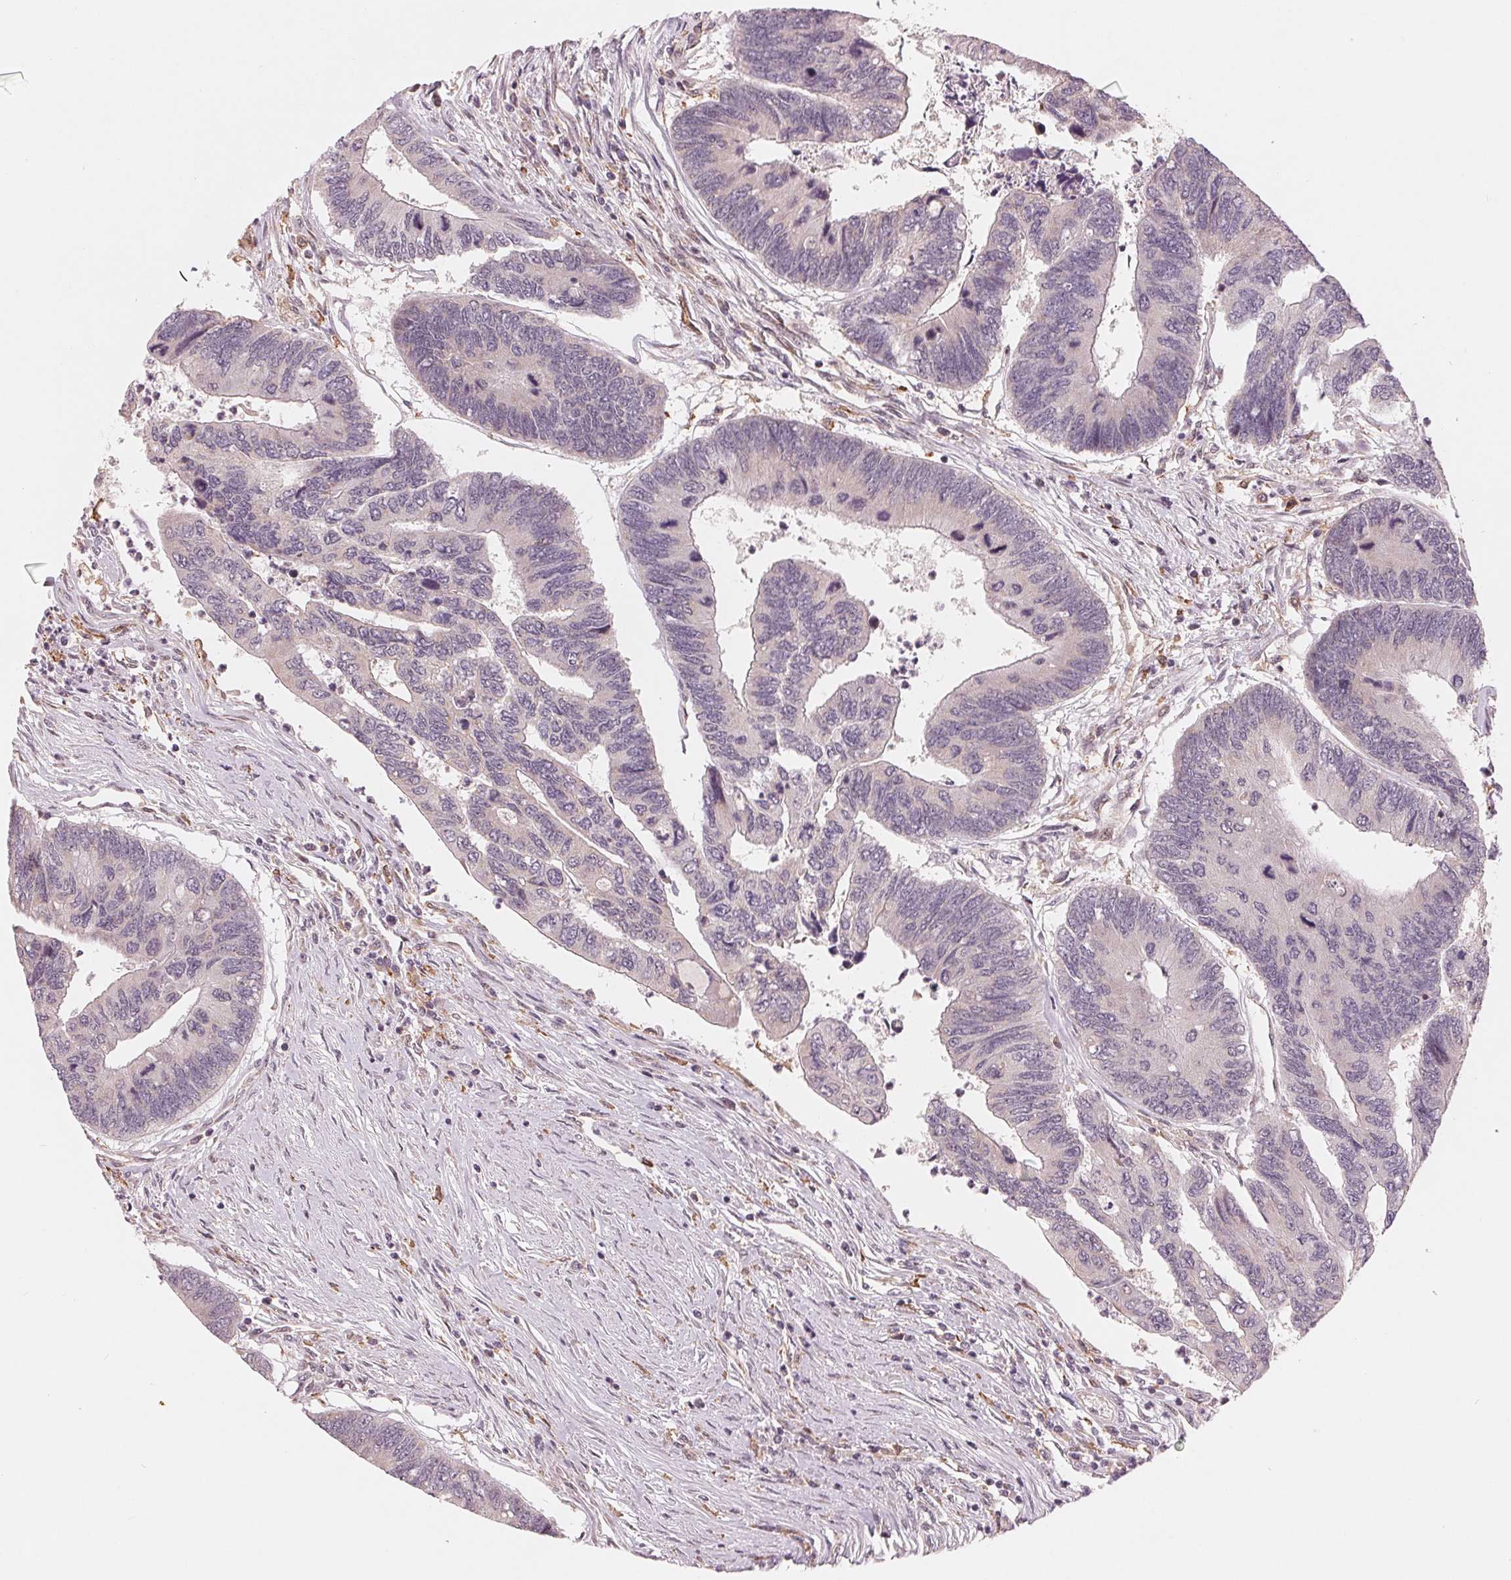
{"staining": {"intensity": "negative", "quantity": "none", "location": "none"}, "tissue": "colorectal cancer", "cell_type": "Tumor cells", "image_type": "cancer", "snomed": [{"axis": "morphology", "description": "Adenocarcinoma, NOS"}, {"axis": "topography", "description": "Colon"}], "caption": "Adenocarcinoma (colorectal) was stained to show a protein in brown. There is no significant positivity in tumor cells. The staining was performed using DAB (3,3'-diaminobenzidine) to visualize the protein expression in brown, while the nuclei were stained in blue with hematoxylin (Magnification: 20x).", "gene": "IL9R", "patient": {"sex": "female", "age": 67}}